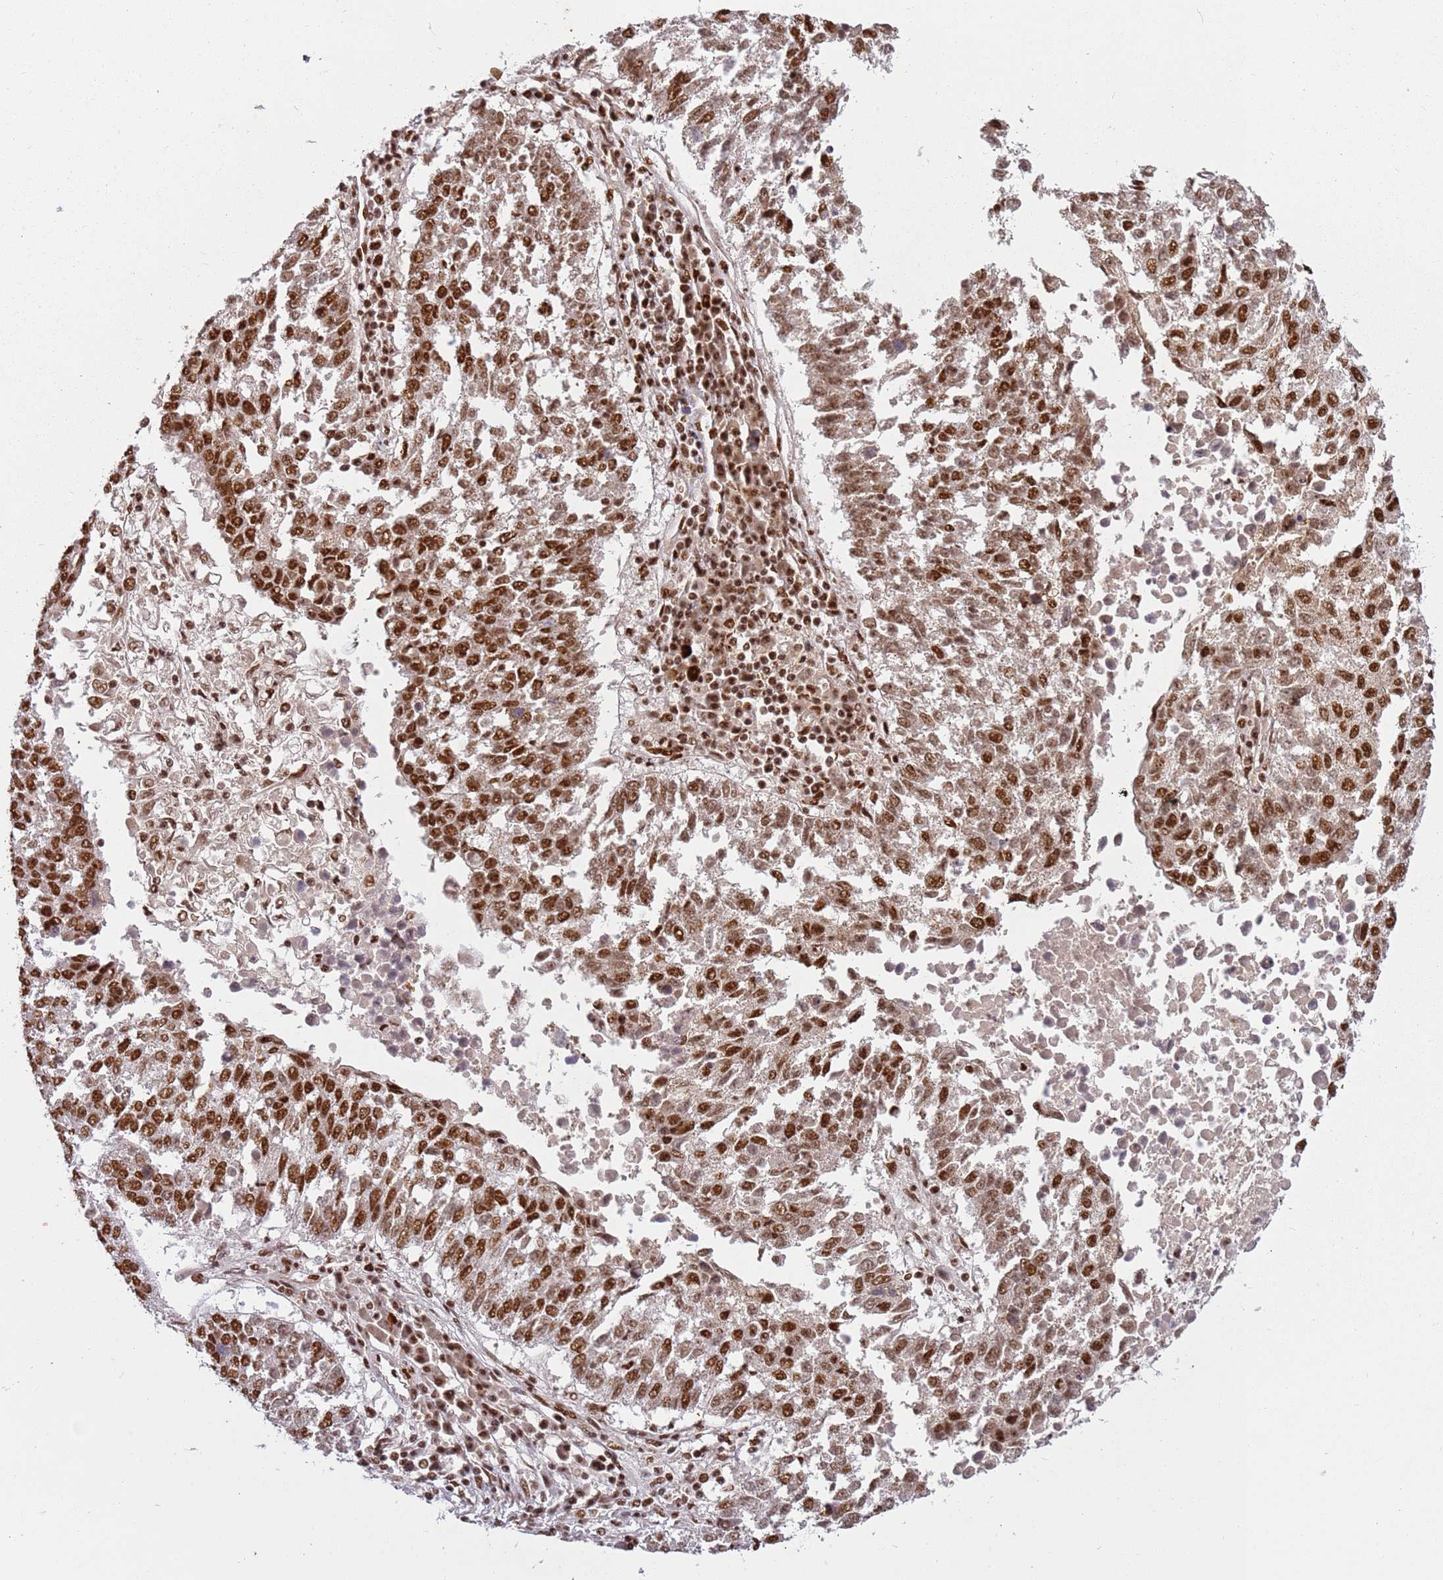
{"staining": {"intensity": "moderate", "quantity": ">75%", "location": "nuclear"}, "tissue": "lung cancer", "cell_type": "Tumor cells", "image_type": "cancer", "snomed": [{"axis": "morphology", "description": "Squamous cell carcinoma, NOS"}, {"axis": "topography", "description": "Lung"}], "caption": "Immunohistochemistry (IHC) micrograph of human lung cancer stained for a protein (brown), which demonstrates medium levels of moderate nuclear staining in about >75% of tumor cells.", "gene": "TENT4A", "patient": {"sex": "male", "age": 73}}